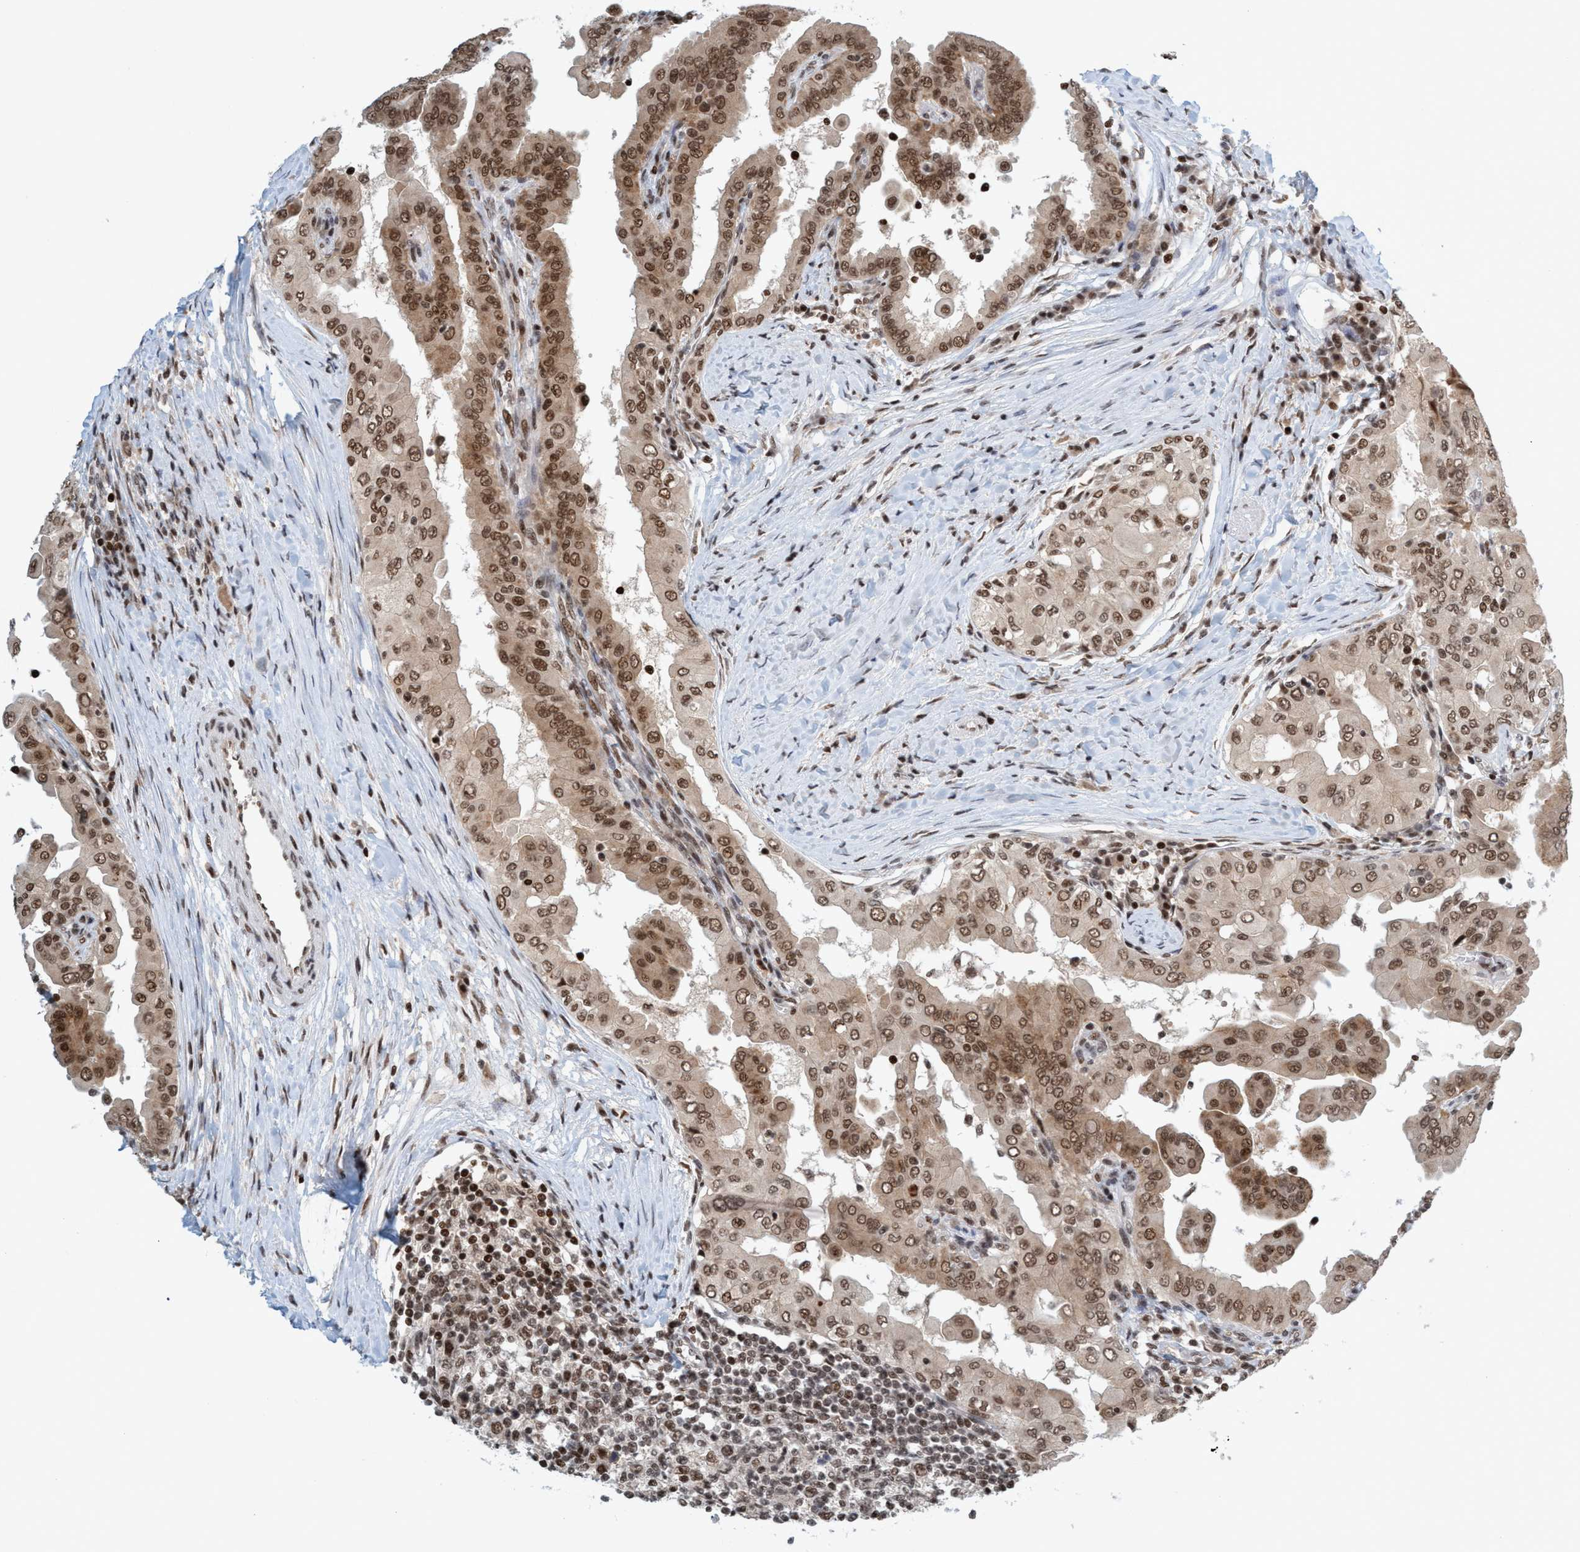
{"staining": {"intensity": "strong", "quantity": ">75%", "location": "nuclear"}, "tissue": "thyroid cancer", "cell_type": "Tumor cells", "image_type": "cancer", "snomed": [{"axis": "morphology", "description": "Papillary adenocarcinoma, NOS"}, {"axis": "topography", "description": "Thyroid gland"}], "caption": "Approximately >75% of tumor cells in human thyroid cancer (papillary adenocarcinoma) show strong nuclear protein positivity as visualized by brown immunohistochemical staining.", "gene": "SMCR8", "patient": {"sex": "male", "age": 33}}